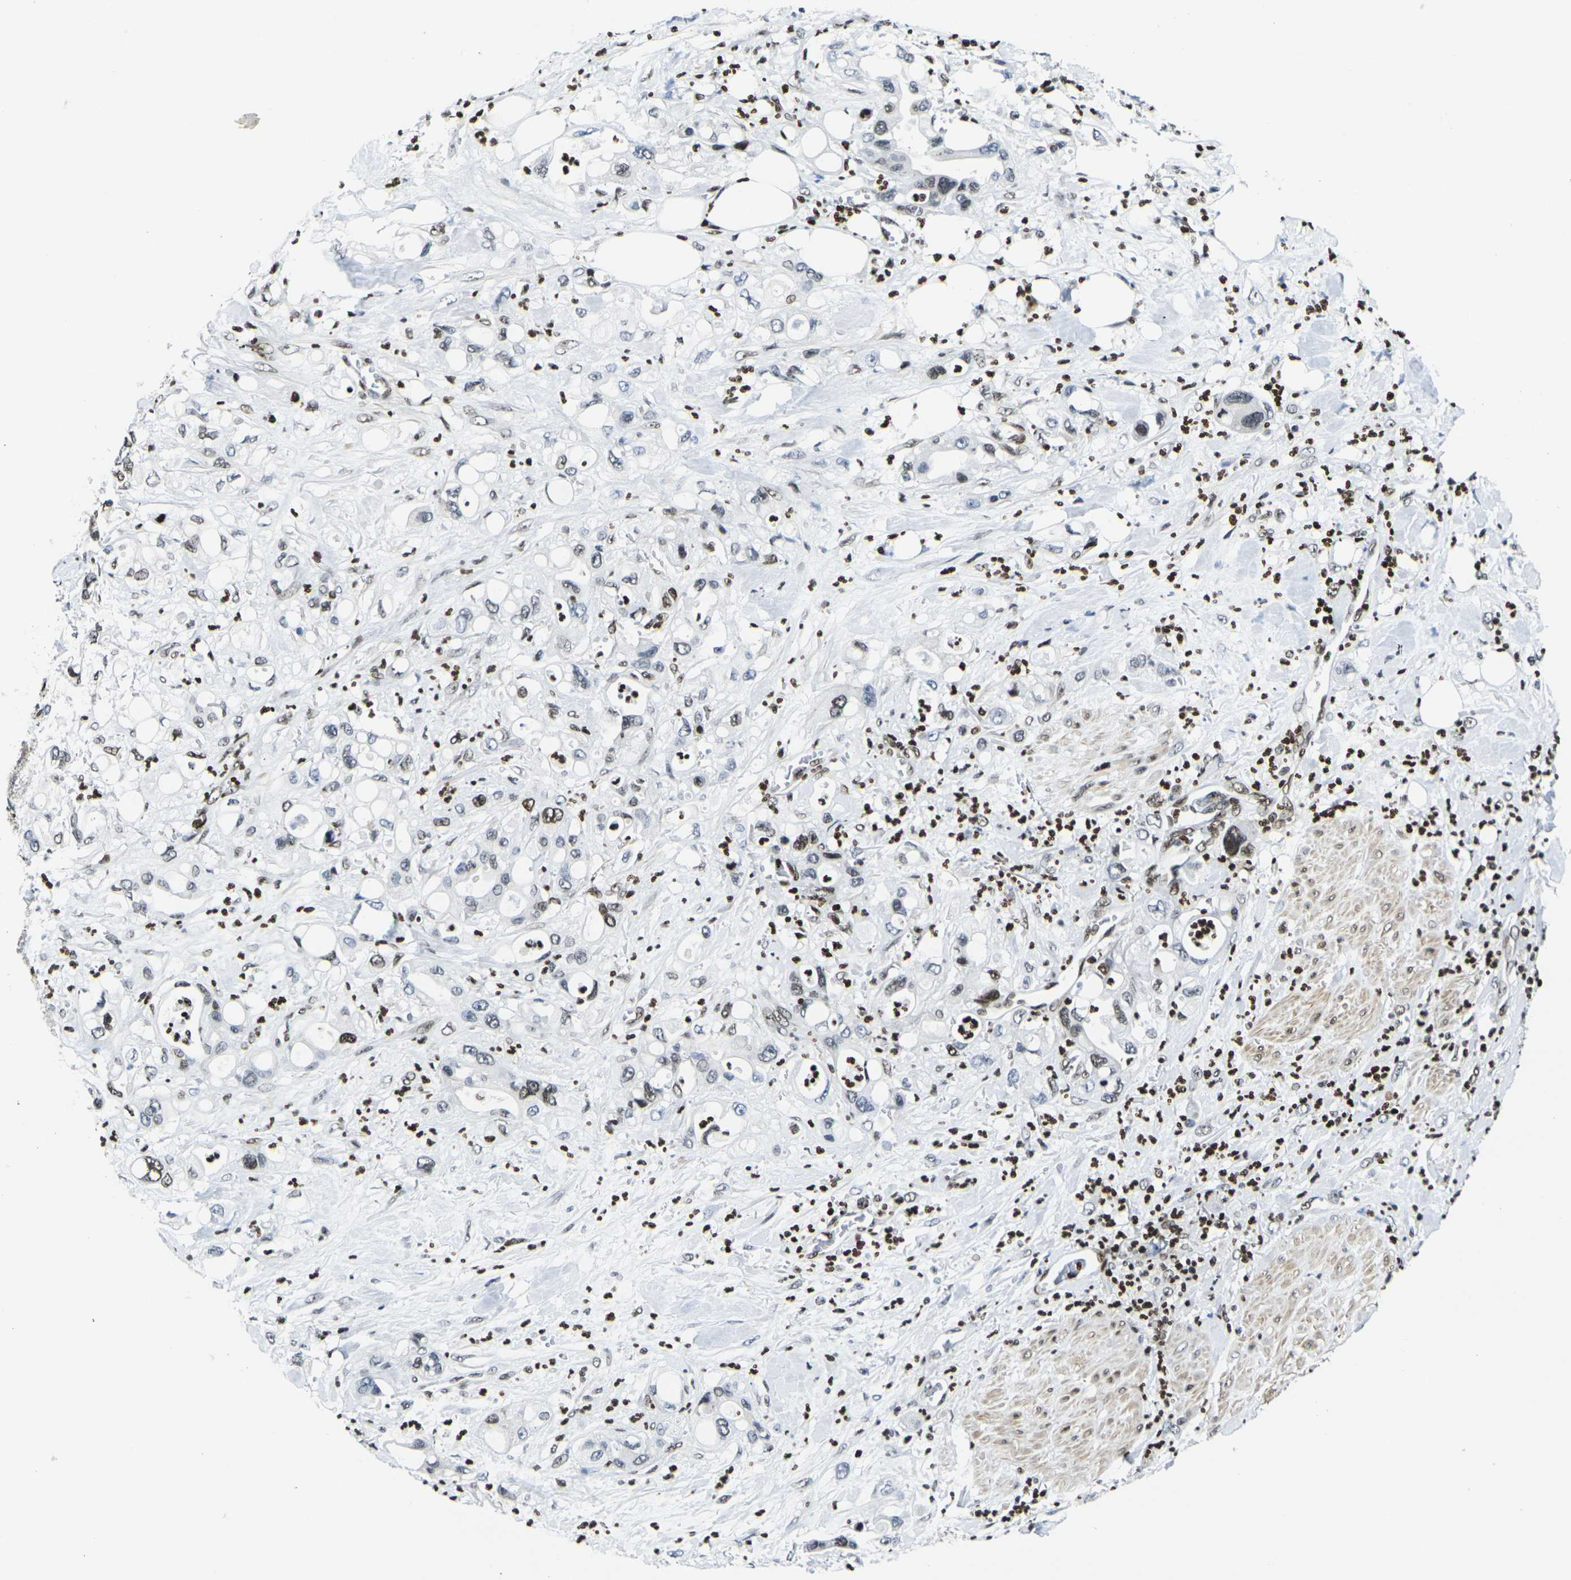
{"staining": {"intensity": "moderate", "quantity": "25%-75%", "location": "nuclear"}, "tissue": "pancreatic cancer", "cell_type": "Tumor cells", "image_type": "cancer", "snomed": [{"axis": "morphology", "description": "Adenocarcinoma, NOS"}, {"axis": "topography", "description": "Pancreas"}], "caption": "Brown immunohistochemical staining in human pancreatic adenocarcinoma reveals moderate nuclear expression in about 25%-75% of tumor cells.", "gene": "H1-10", "patient": {"sex": "male", "age": 70}}